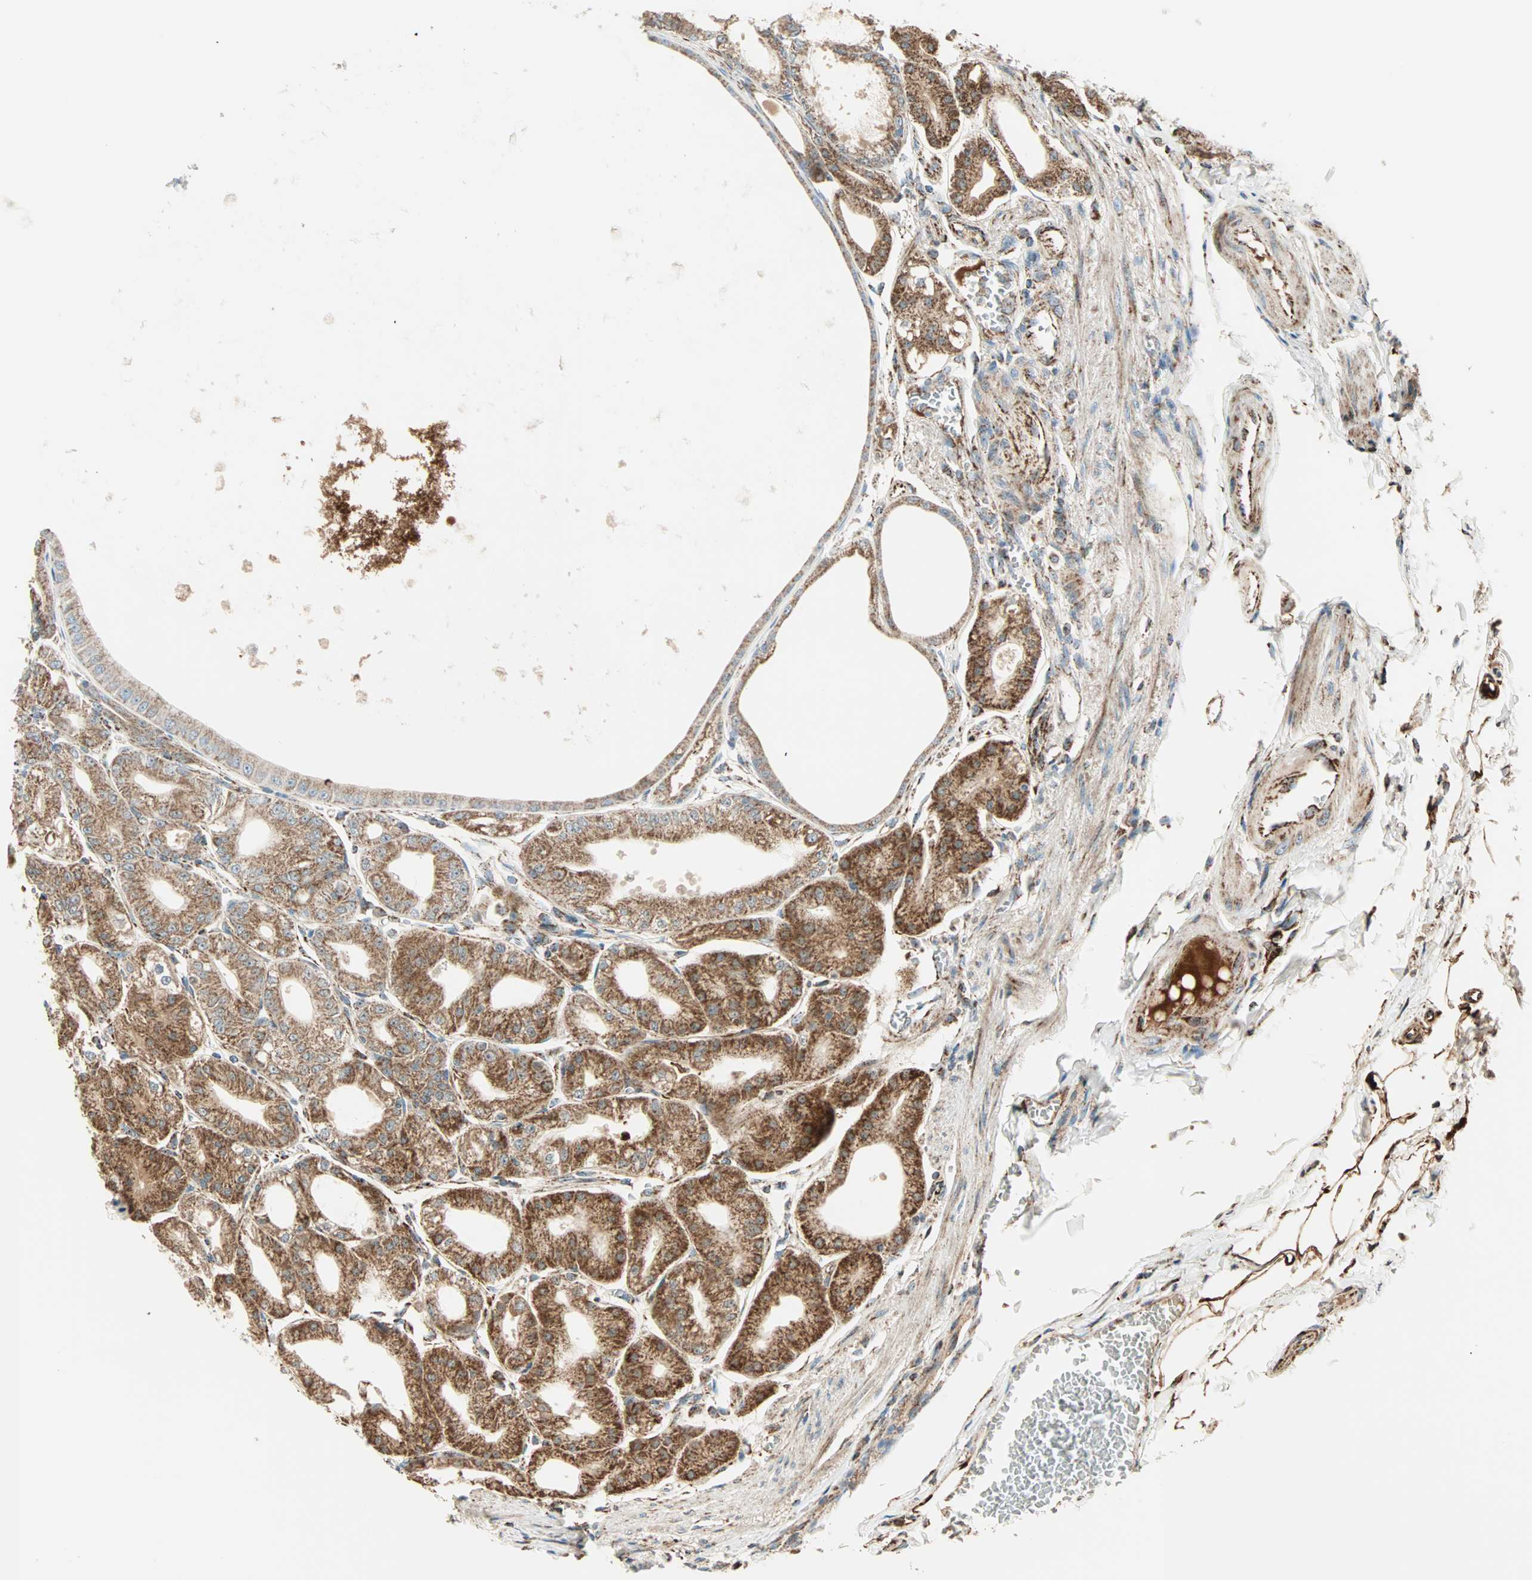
{"staining": {"intensity": "strong", "quantity": "25%-75%", "location": "cytoplasmic/membranous"}, "tissue": "stomach", "cell_type": "Glandular cells", "image_type": "normal", "snomed": [{"axis": "morphology", "description": "Normal tissue, NOS"}, {"axis": "topography", "description": "Stomach, lower"}], "caption": "Immunohistochemical staining of normal human stomach displays high levels of strong cytoplasmic/membranous positivity in about 25%-75% of glandular cells. (brown staining indicates protein expression, while blue staining denotes nuclei).", "gene": "SPRY4", "patient": {"sex": "male", "age": 71}}